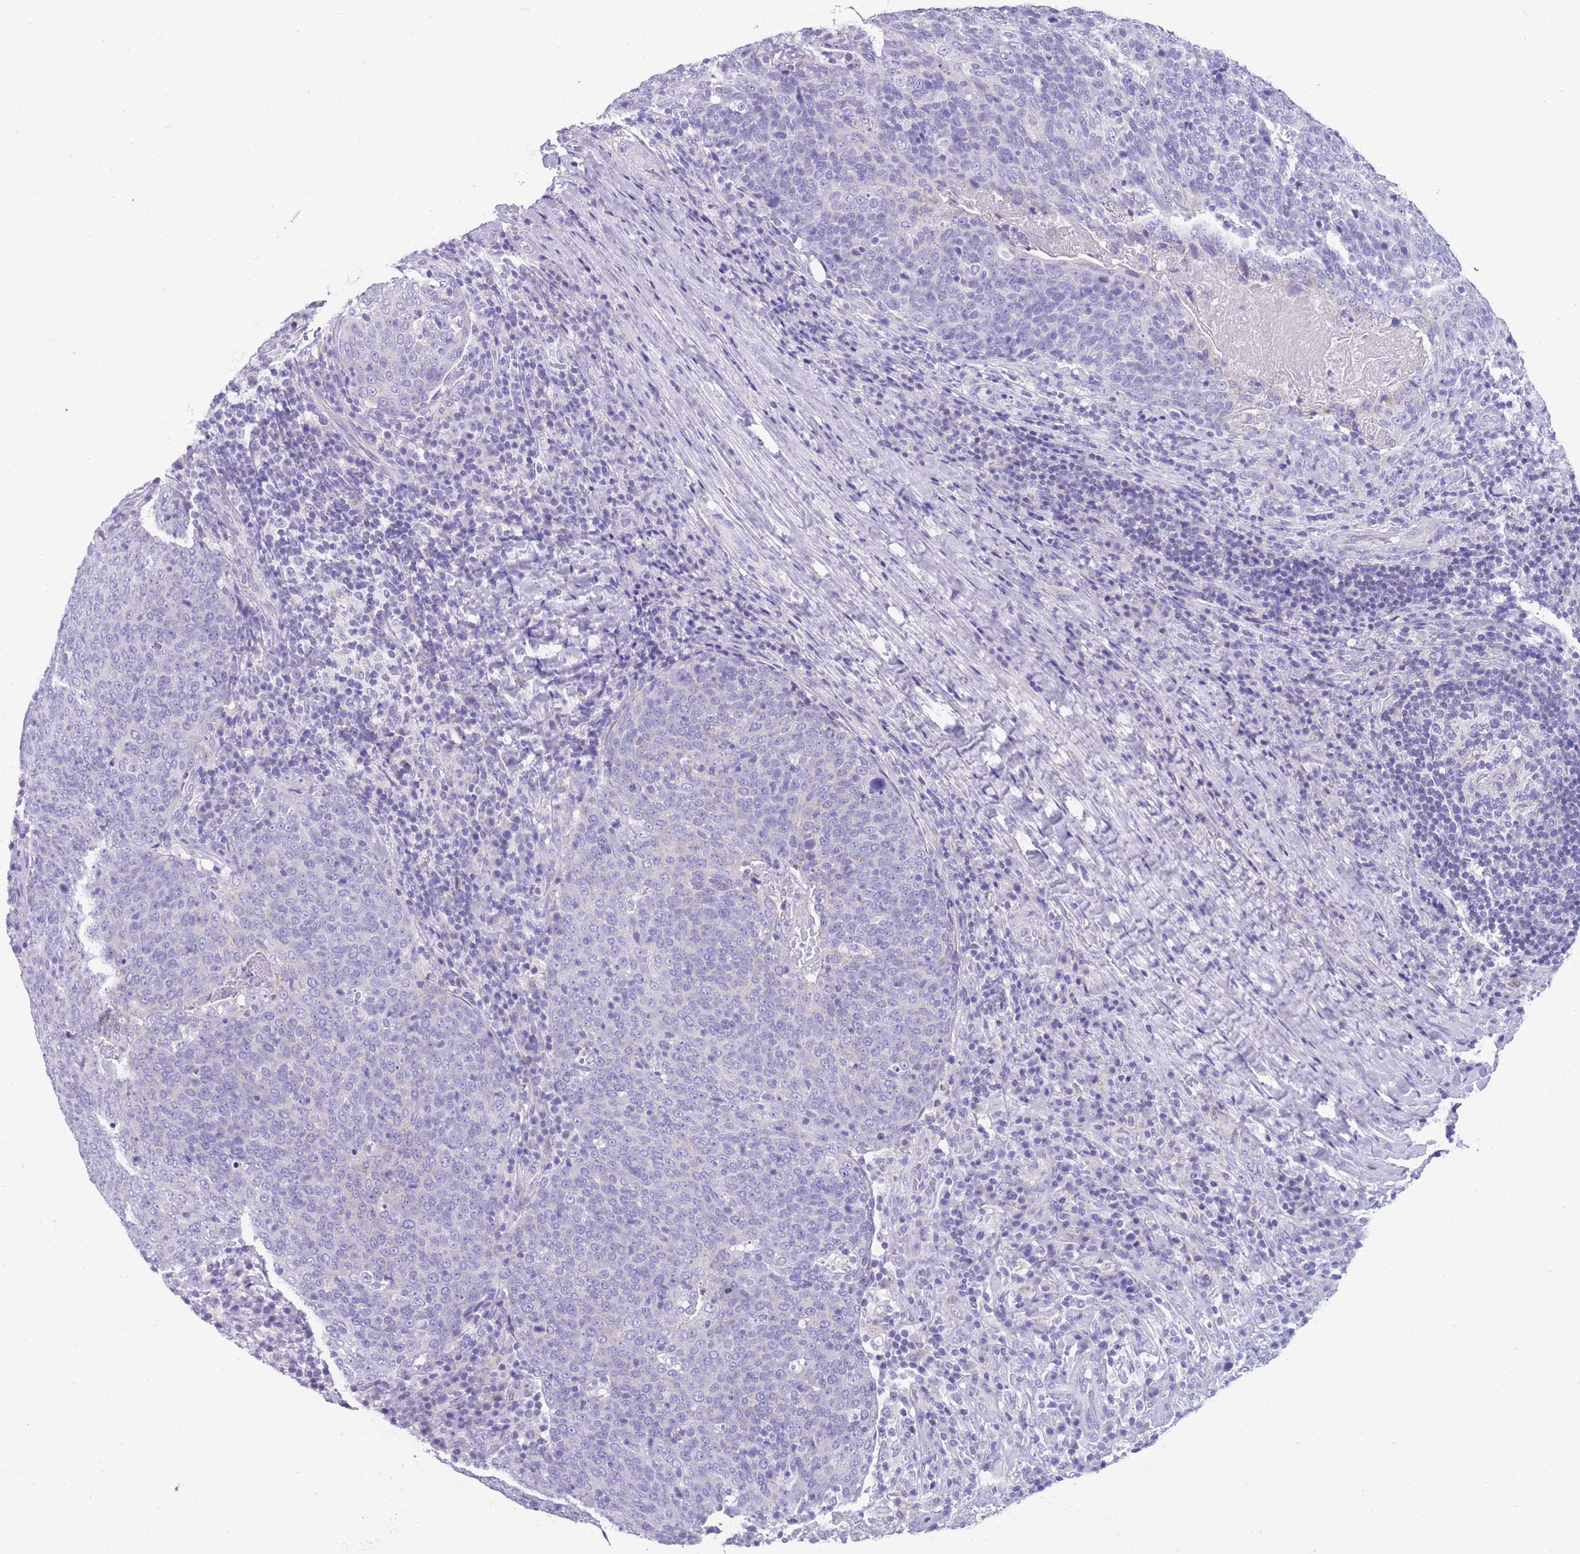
{"staining": {"intensity": "negative", "quantity": "none", "location": "none"}, "tissue": "head and neck cancer", "cell_type": "Tumor cells", "image_type": "cancer", "snomed": [{"axis": "morphology", "description": "Squamous cell carcinoma, NOS"}, {"axis": "morphology", "description": "Squamous cell carcinoma, metastatic, NOS"}, {"axis": "topography", "description": "Lymph node"}, {"axis": "topography", "description": "Head-Neck"}], "caption": "Immunohistochemistry image of neoplastic tissue: human head and neck cancer (squamous cell carcinoma) stained with DAB (3,3'-diaminobenzidine) displays no significant protein staining in tumor cells.", "gene": "INTS2", "patient": {"sex": "male", "age": 62}}